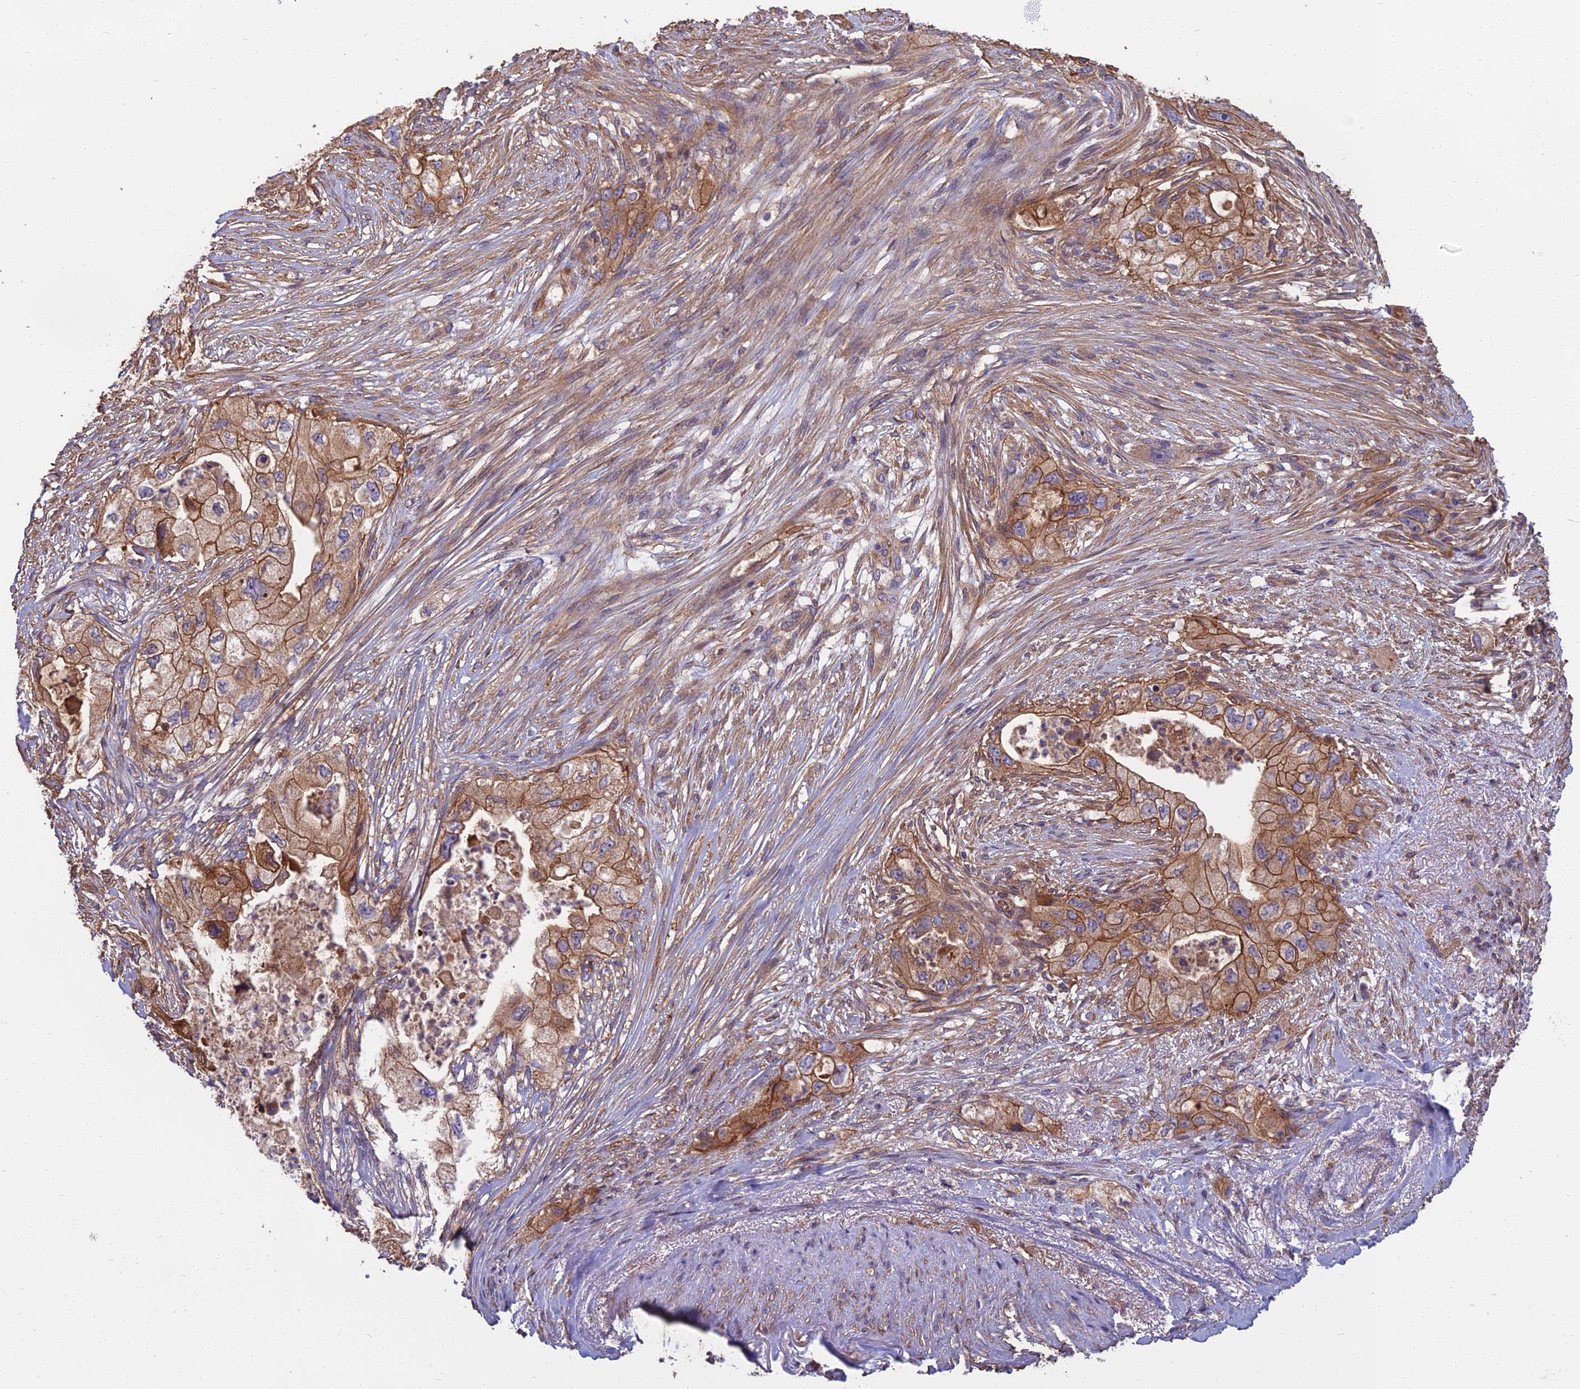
{"staining": {"intensity": "strong", "quantity": ">75%", "location": "cytoplasmic/membranous"}, "tissue": "pancreatic cancer", "cell_type": "Tumor cells", "image_type": "cancer", "snomed": [{"axis": "morphology", "description": "Adenocarcinoma, NOS"}, {"axis": "topography", "description": "Pancreas"}], "caption": "The immunohistochemical stain labels strong cytoplasmic/membranous positivity in tumor cells of pancreatic cancer tissue. (DAB (3,3'-diaminobenzidine) = brown stain, brightfield microscopy at high magnification).", "gene": "WDR24", "patient": {"sex": "female", "age": 73}}